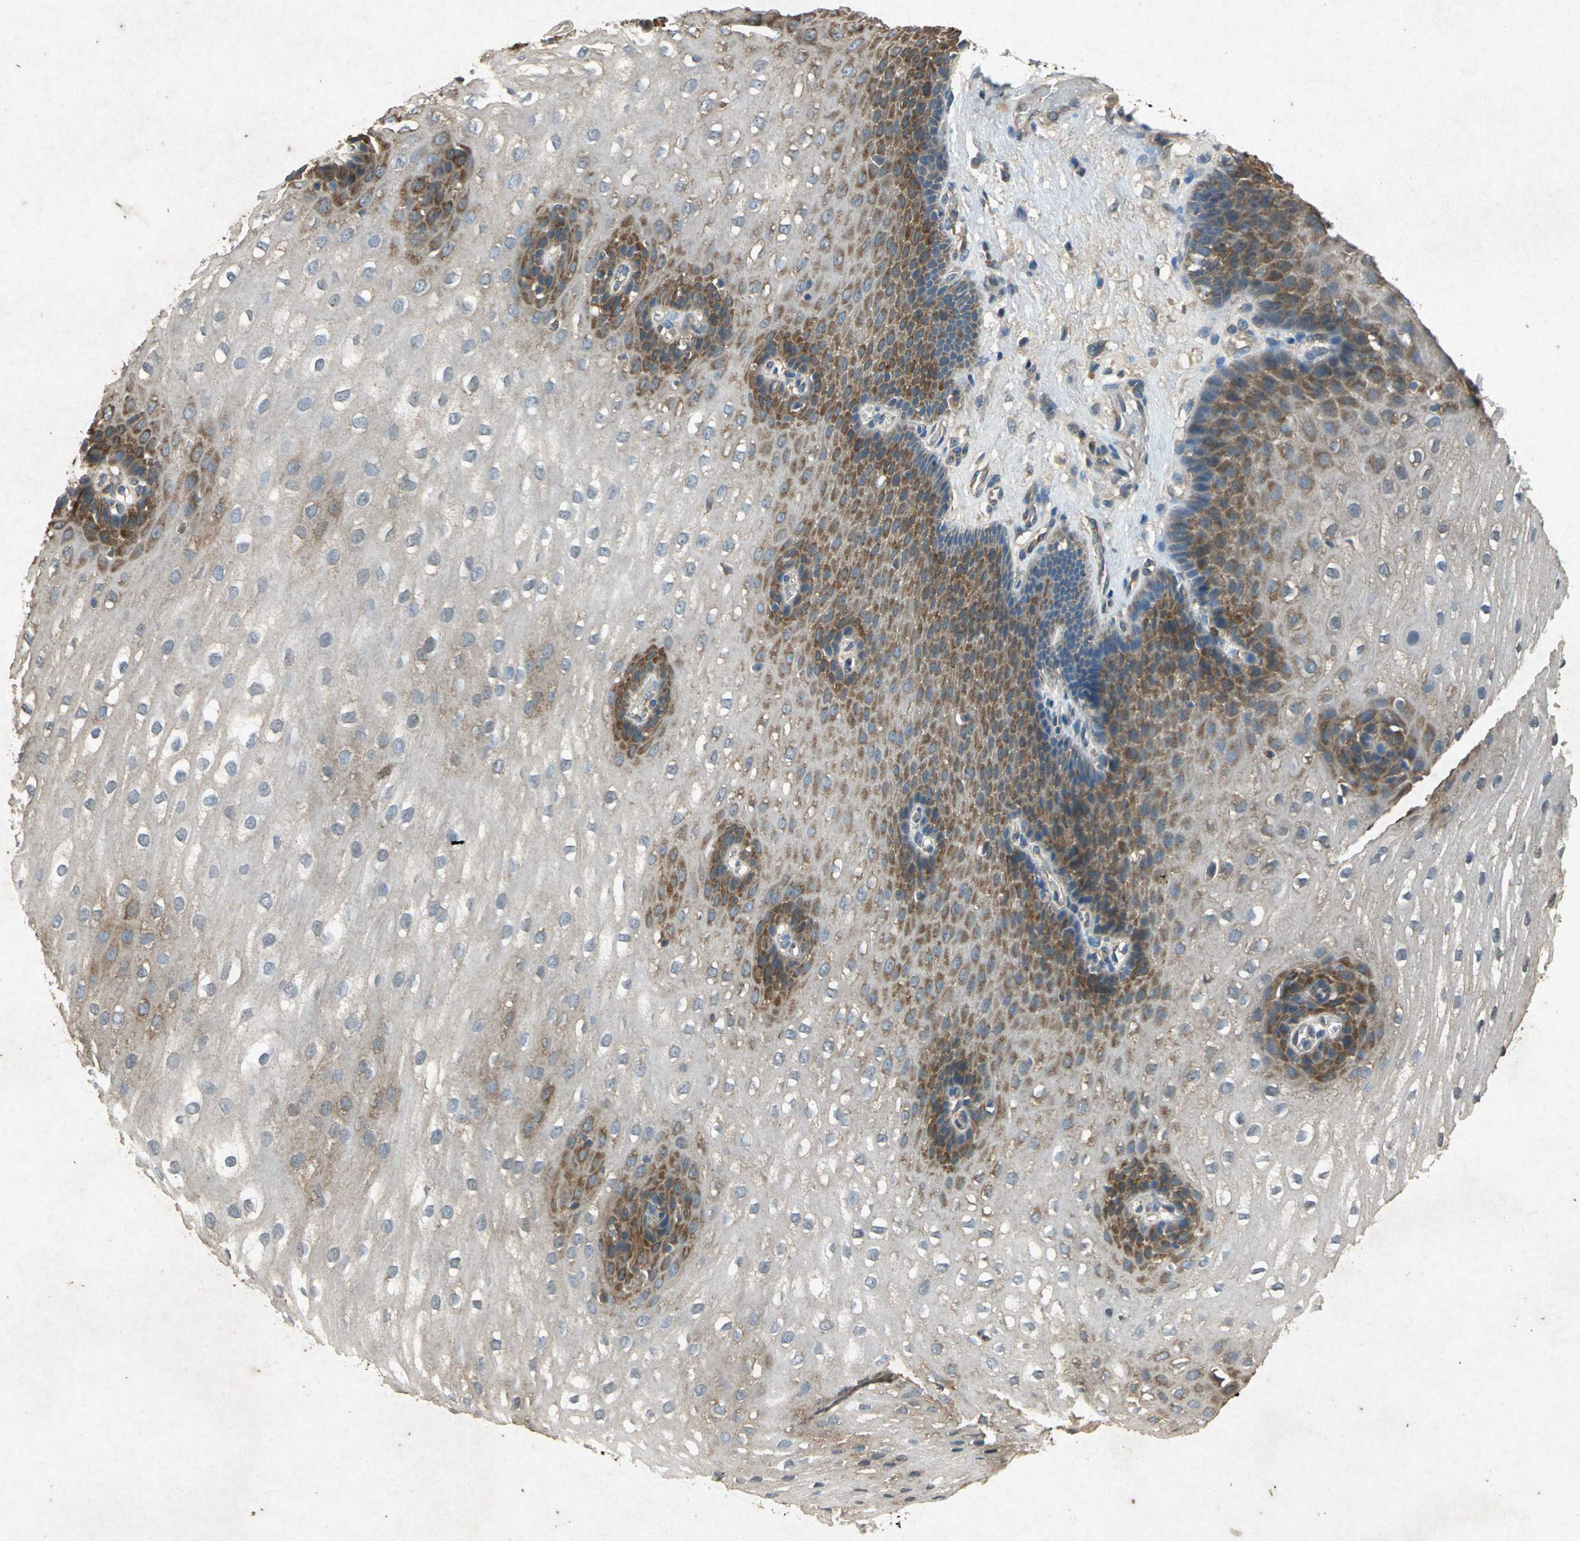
{"staining": {"intensity": "moderate", "quantity": "25%-75%", "location": "cytoplasmic/membranous"}, "tissue": "esophagus", "cell_type": "Squamous epithelial cells", "image_type": "normal", "snomed": [{"axis": "morphology", "description": "Normal tissue, NOS"}, {"axis": "topography", "description": "Esophagus"}], "caption": "Immunohistochemistry (IHC) histopathology image of benign esophagus: esophagus stained using immunohistochemistry (IHC) exhibits medium levels of moderate protein expression localized specifically in the cytoplasmic/membranous of squamous epithelial cells, appearing as a cytoplasmic/membranous brown color.", "gene": "HSP90AB1", "patient": {"sex": "male", "age": 48}}